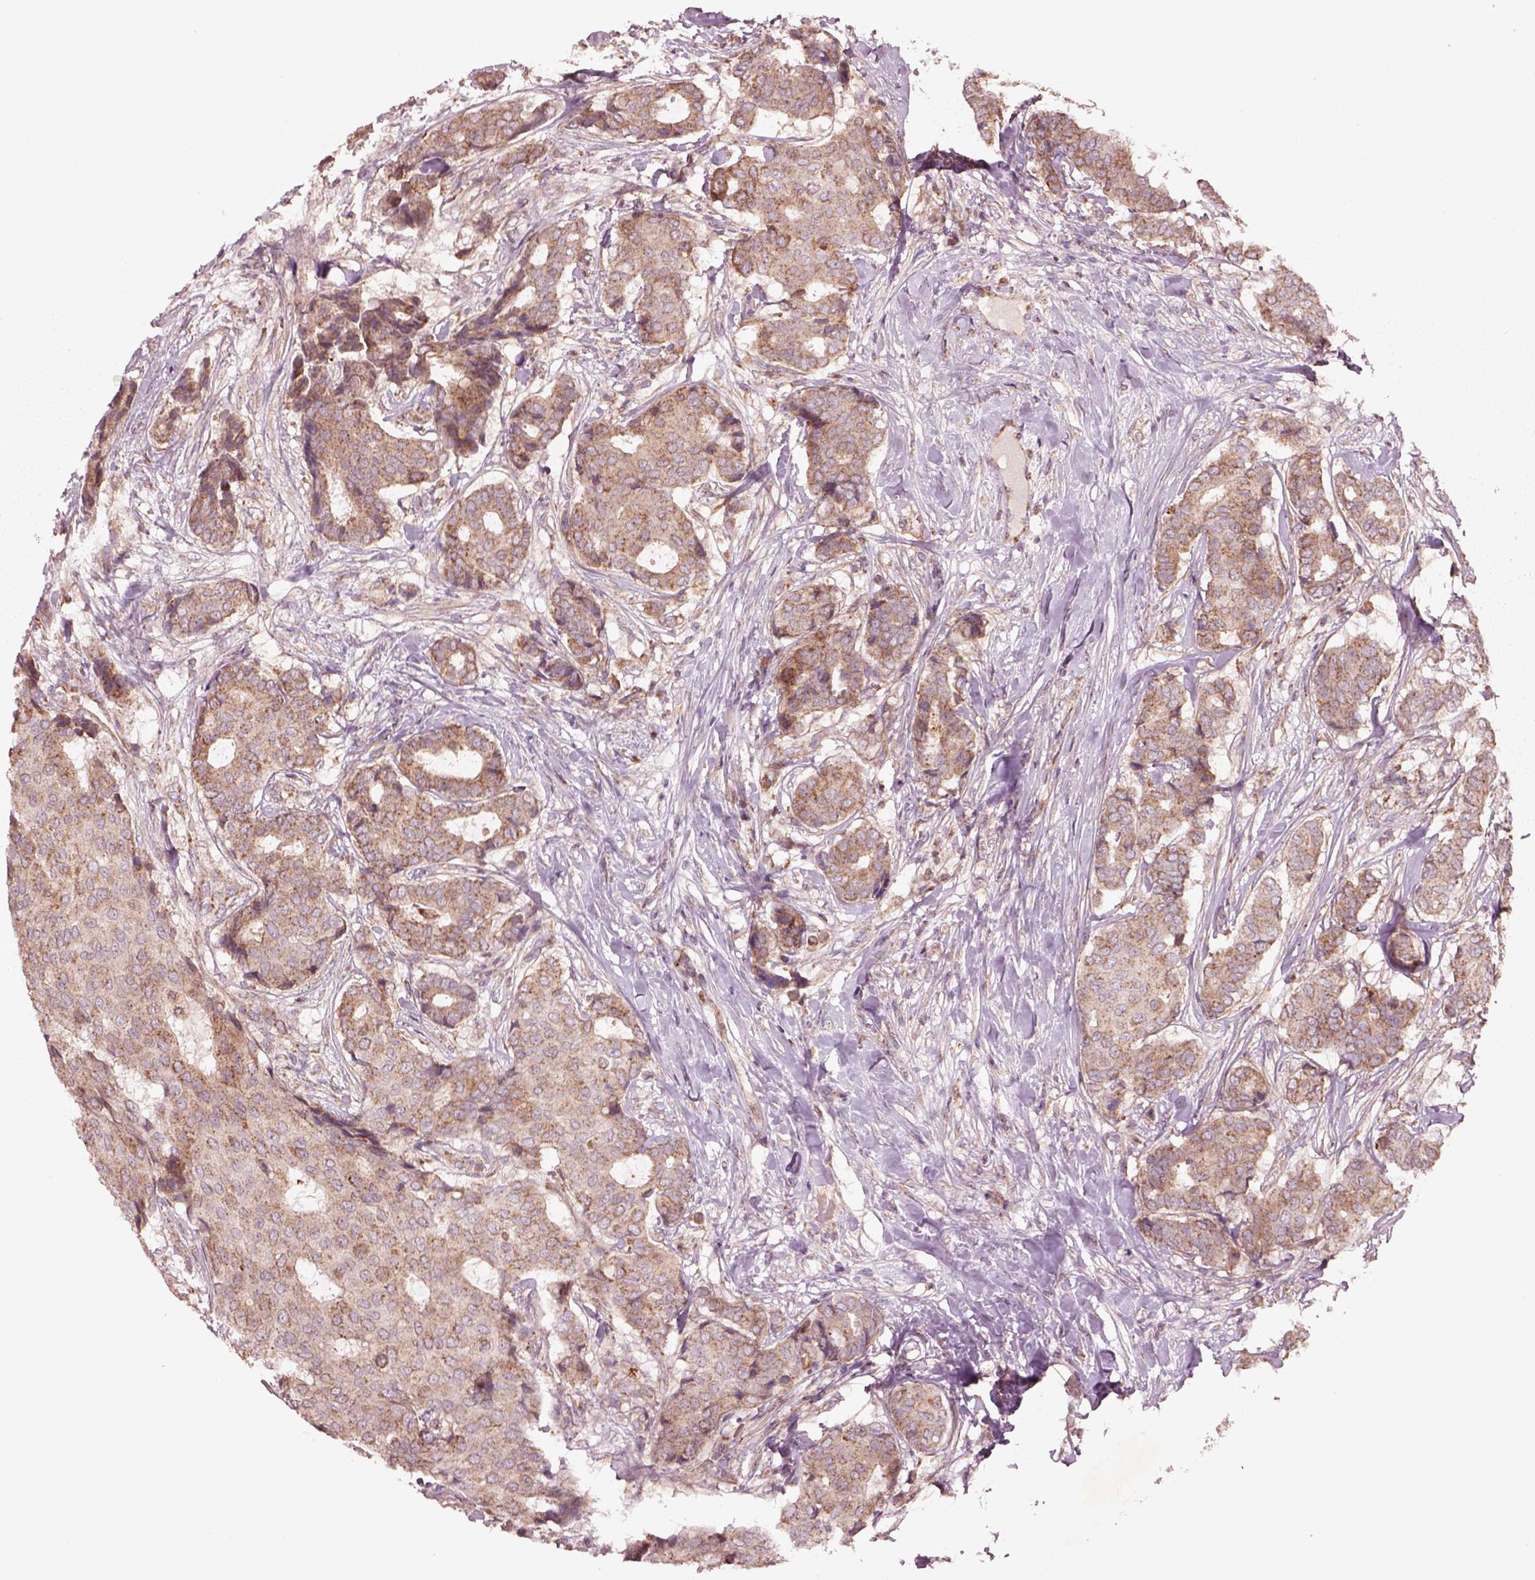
{"staining": {"intensity": "moderate", "quantity": ">75%", "location": "cytoplasmic/membranous"}, "tissue": "breast cancer", "cell_type": "Tumor cells", "image_type": "cancer", "snomed": [{"axis": "morphology", "description": "Duct carcinoma"}, {"axis": "topography", "description": "Breast"}], "caption": "Tumor cells show medium levels of moderate cytoplasmic/membranous staining in about >75% of cells in breast cancer.", "gene": "SLC25A5", "patient": {"sex": "female", "age": 75}}